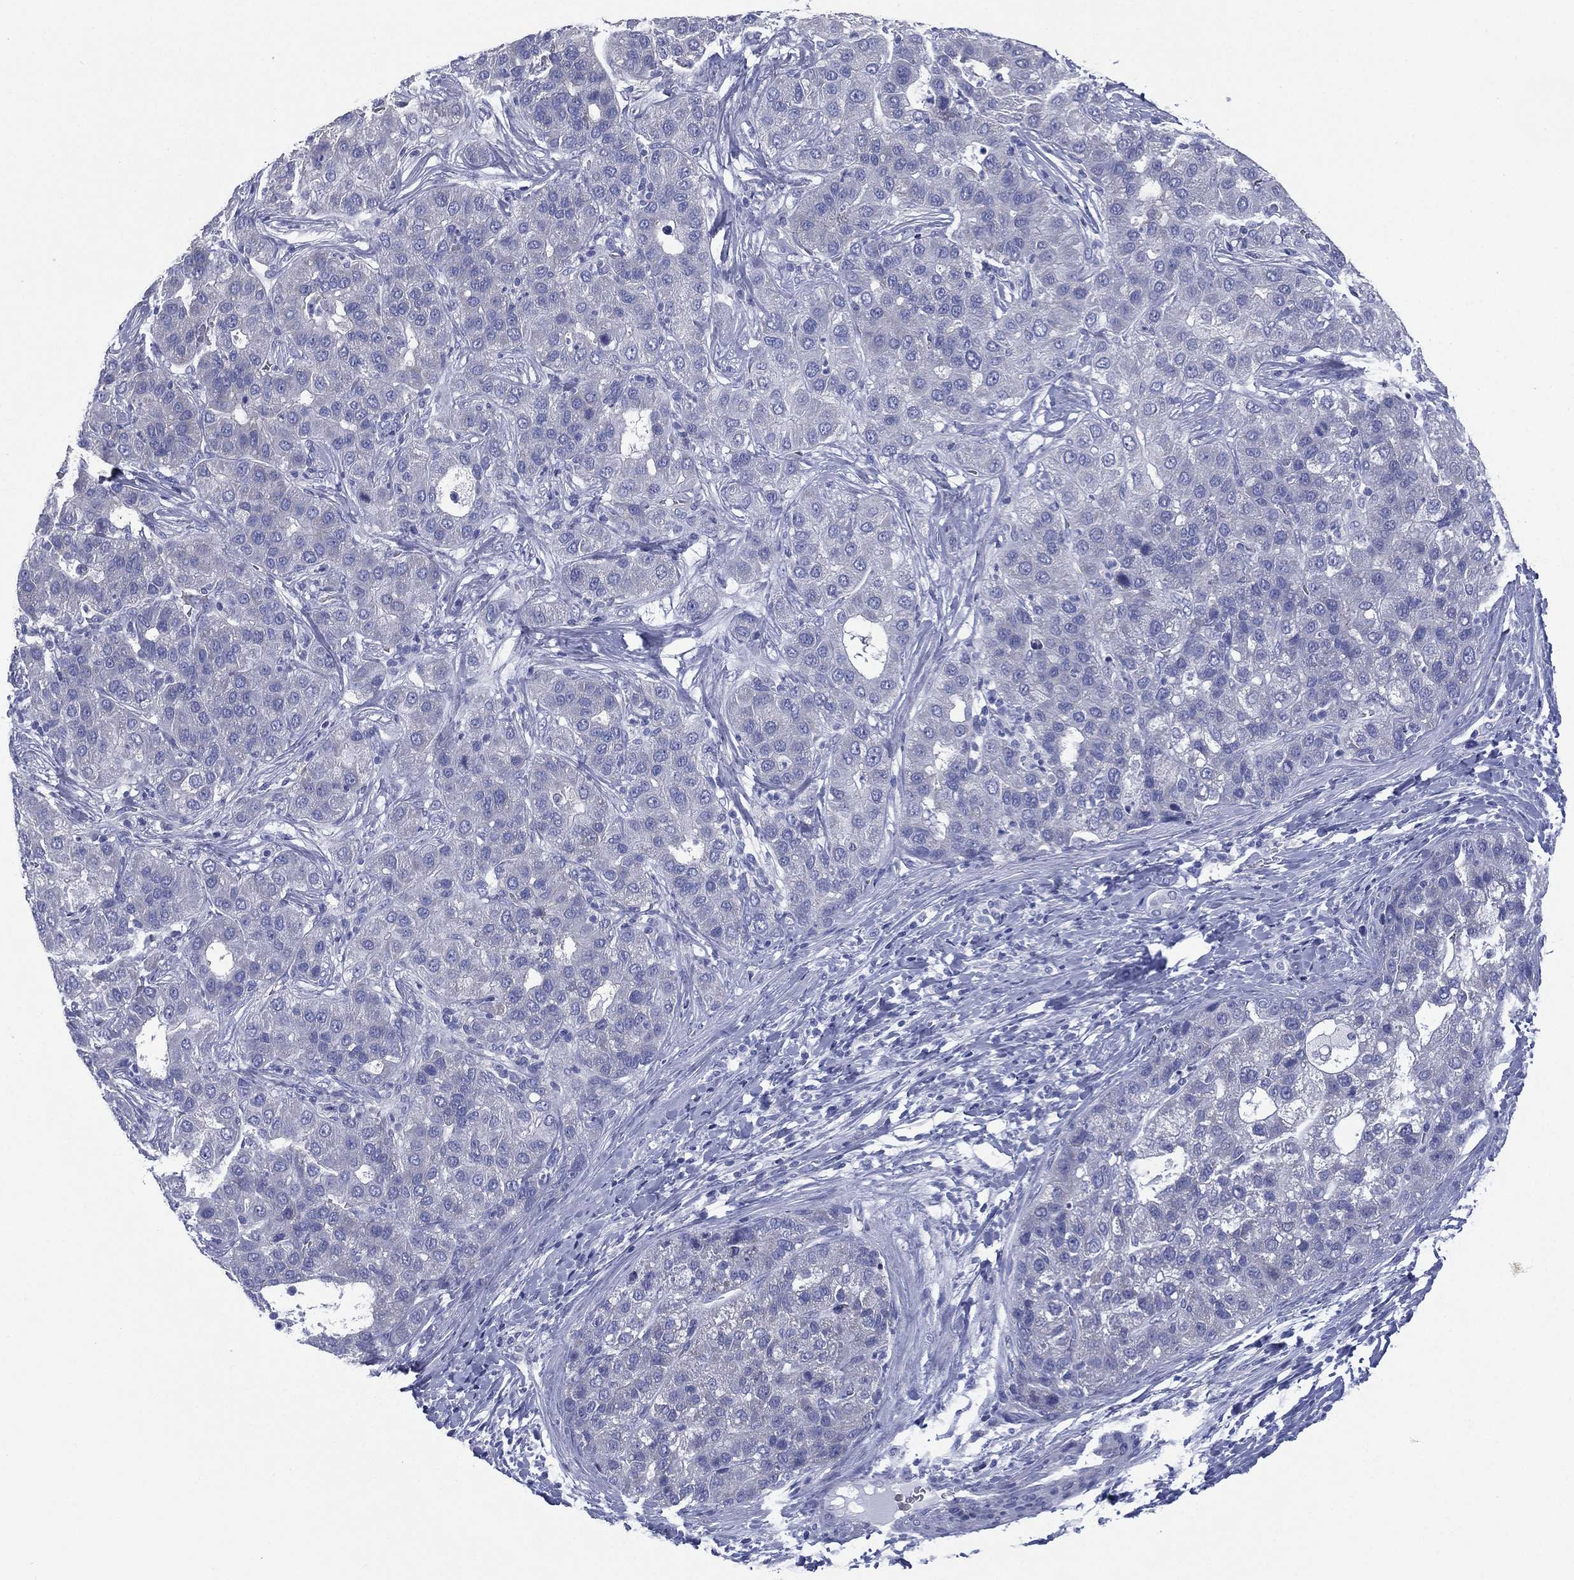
{"staining": {"intensity": "negative", "quantity": "none", "location": "none"}, "tissue": "liver cancer", "cell_type": "Tumor cells", "image_type": "cancer", "snomed": [{"axis": "morphology", "description": "Carcinoma, Hepatocellular, NOS"}, {"axis": "topography", "description": "Liver"}], "caption": "The photomicrograph displays no staining of tumor cells in liver cancer (hepatocellular carcinoma).", "gene": "FCER2", "patient": {"sex": "male", "age": 65}}